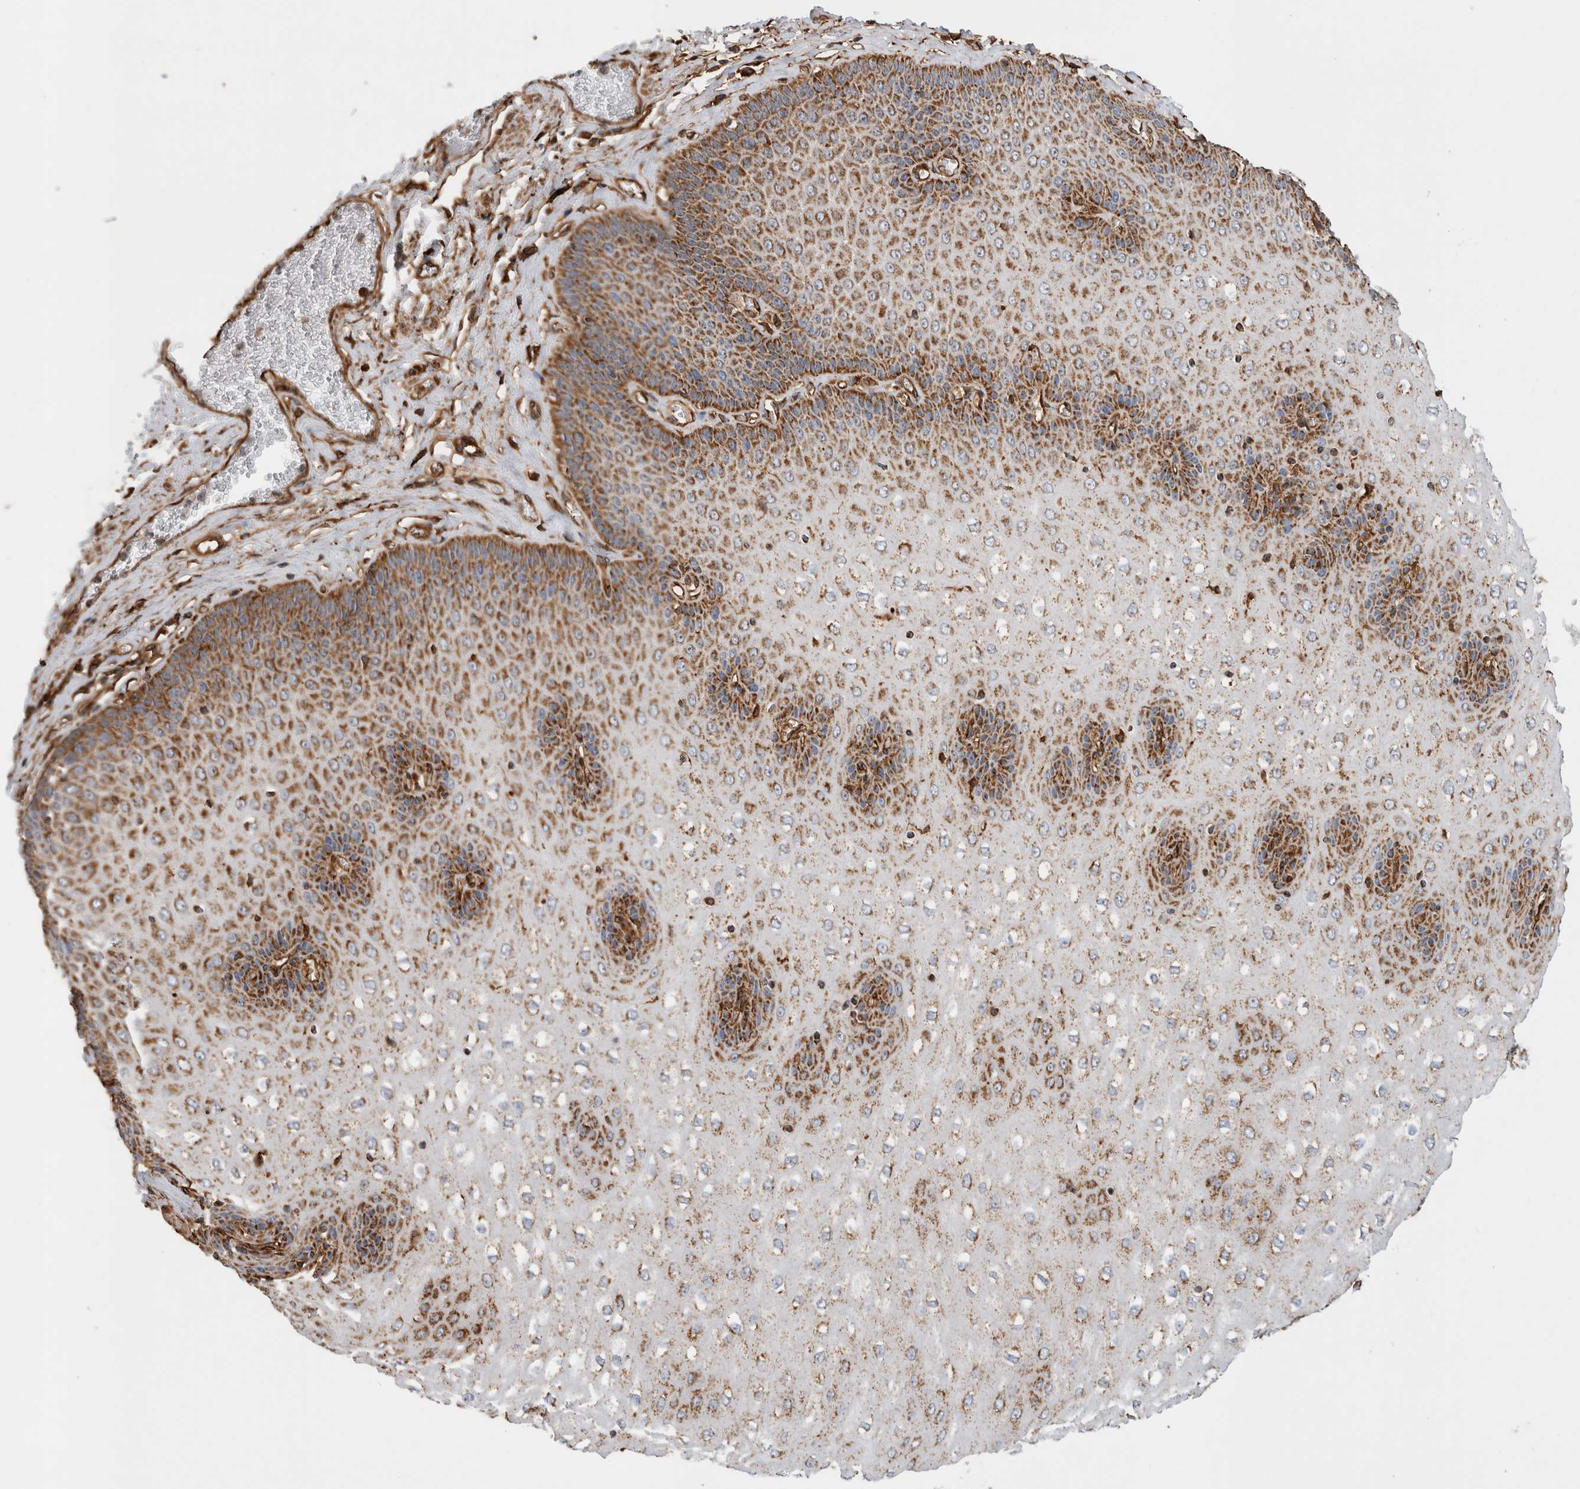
{"staining": {"intensity": "moderate", "quantity": "25%-75%", "location": "cytoplasmic/membranous"}, "tissue": "esophagus", "cell_type": "Squamous epithelial cells", "image_type": "normal", "snomed": [{"axis": "morphology", "description": "Normal tissue, NOS"}, {"axis": "topography", "description": "Esophagus"}], "caption": "Brown immunohistochemical staining in unremarkable esophagus demonstrates moderate cytoplasmic/membranous positivity in approximately 25%-75% of squamous epithelial cells. (DAB (3,3'-diaminobenzidine) = brown stain, brightfield microscopy at high magnification).", "gene": "ZNF397", "patient": {"sex": "male", "age": 60}}